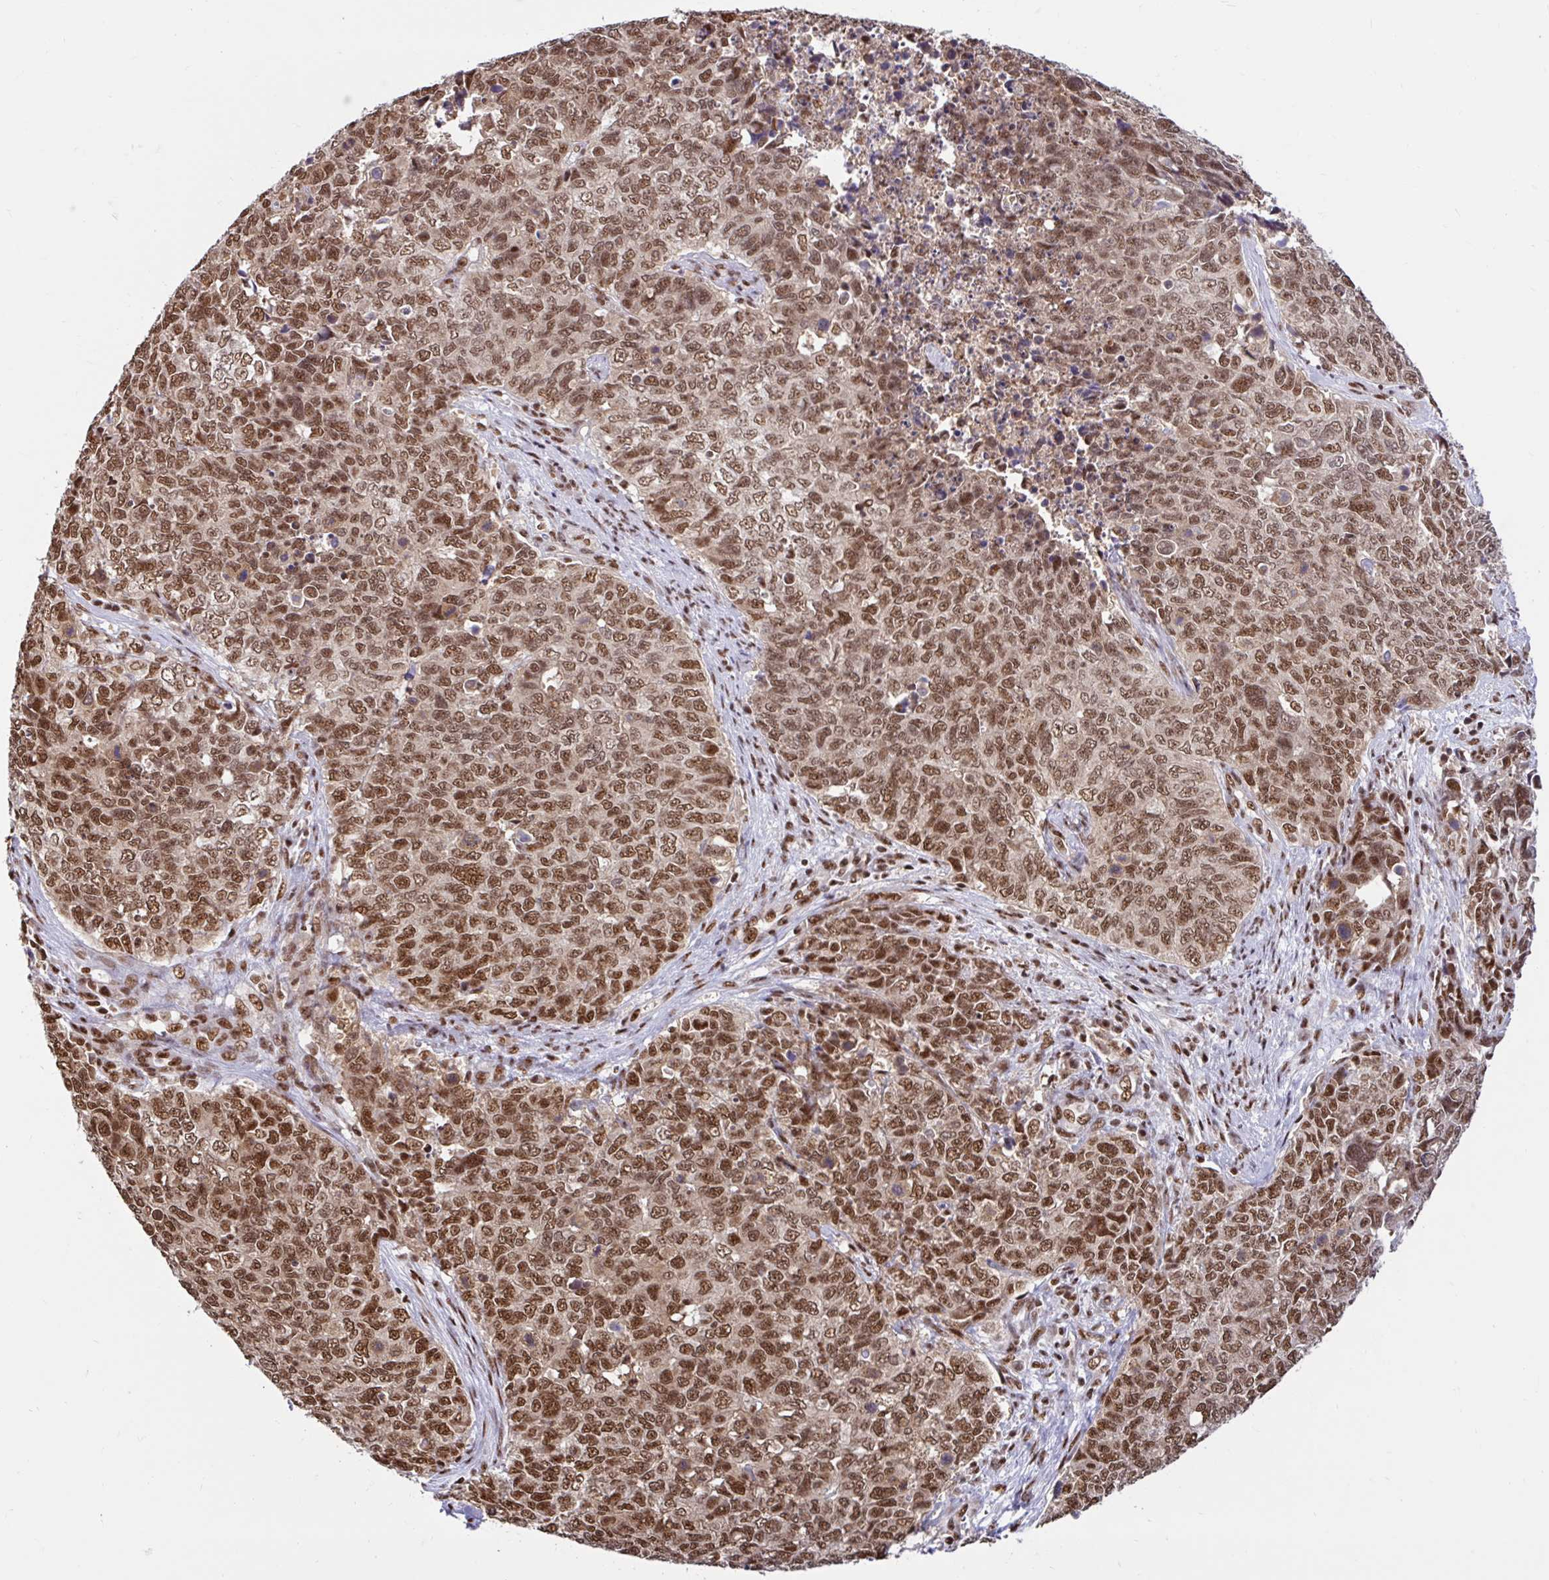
{"staining": {"intensity": "strong", "quantity": ">75%", "location": "nuclear"}, "tissue": "cervical cancer", "cell_type": "Tumor cells", "image_type": "cancer", "snomed": [{"axis": "morphology", "description": "Adenocarcinoma, NOS"}, {"axis": "topography", "description": "Cervix"}], "caption": "There is high levels of strong nuclear expression in tumor cells of cervical cancer (adenocarcinoma), as demonstrated by immunohistochemical staining (brown color).", "gene": "ABCA9", "patient": {"sex": "female", "age": 63}}